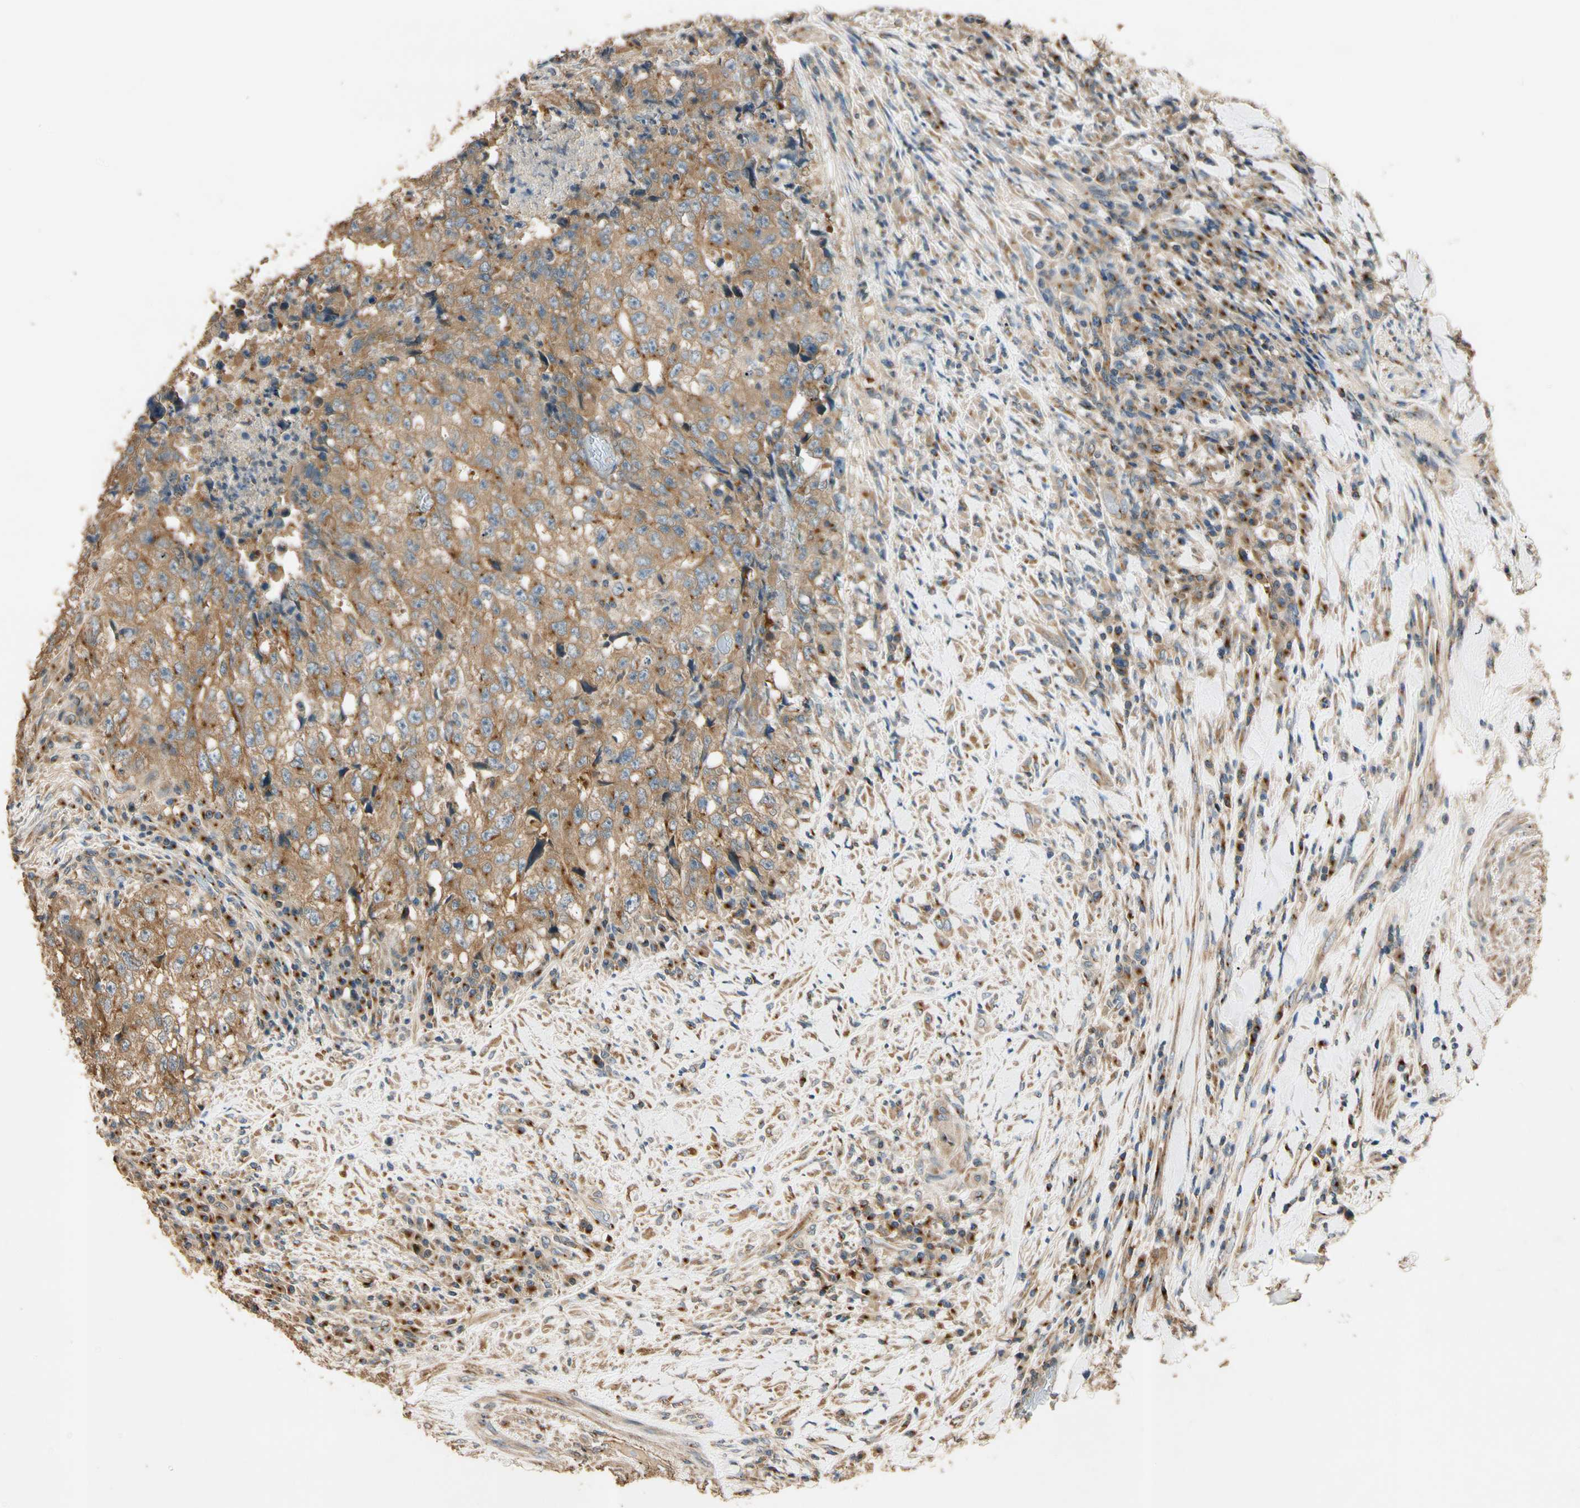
{"staining": {"intensity": "moderate", "quantity": ">75%", "location": "cytoplasmic/membranous"}, "tissue": "testis cancer", "cell_type": "Tumor cells", "image_type": "cancer", "snomed": [{"axis": "morphology", "description": "Necrosis, NOS"}, {"axis": "morphology", "description": "Carcinoma, Embryonal, NOS"}, {"axis": "topography", "description": "Testis"}], "caption": "A photomicrograph showing moderate cytoplasmic/membranous positivity in approximately >75% of tumor cells in testis cancer (embryonal carcinoma), as visualized by brown immunohistochemical staining.", "gene": "AKAP9", "patient": {"sex": "male", "age": 19}}